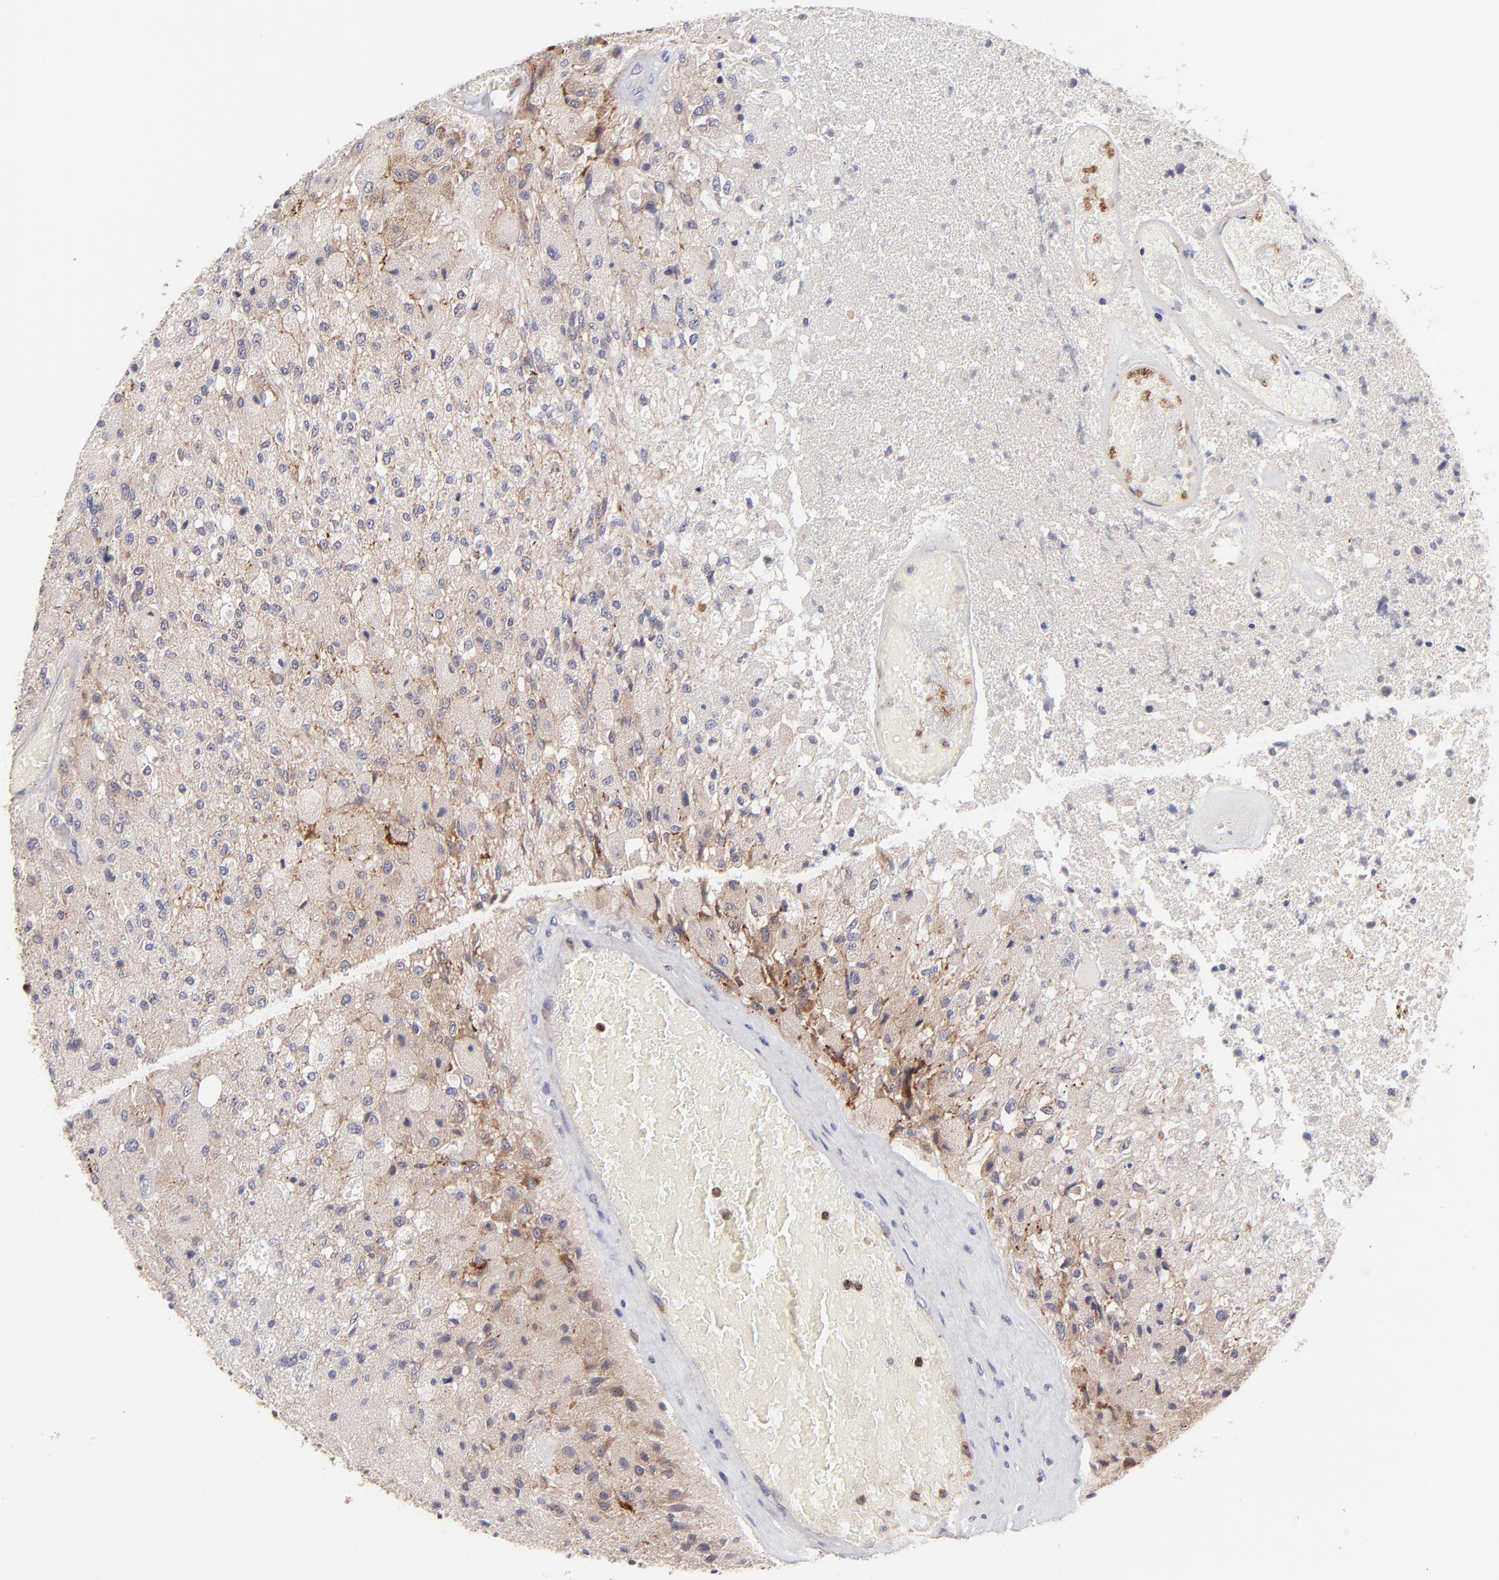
{"staining": {"intensity": "negative", "quantity": "none", "location": "none"}, "tissue": "glioma", "cell_type": "Tumor cells", "image_type": "cancer", "snomed": [{"axis": "morphology", "description": "Normal tissue, NOS"}, {"axis": "morphology", "description": "Glioma, malignant, High grade"}, {"axis": "topography", "description": "Cerebral cortex"}], "caption": "Immunohistochemical staining of glioma exhibits no significant positivity in tumor cells.", "gene": "MED12", "patient": {"sex": "male", "age": 77}}